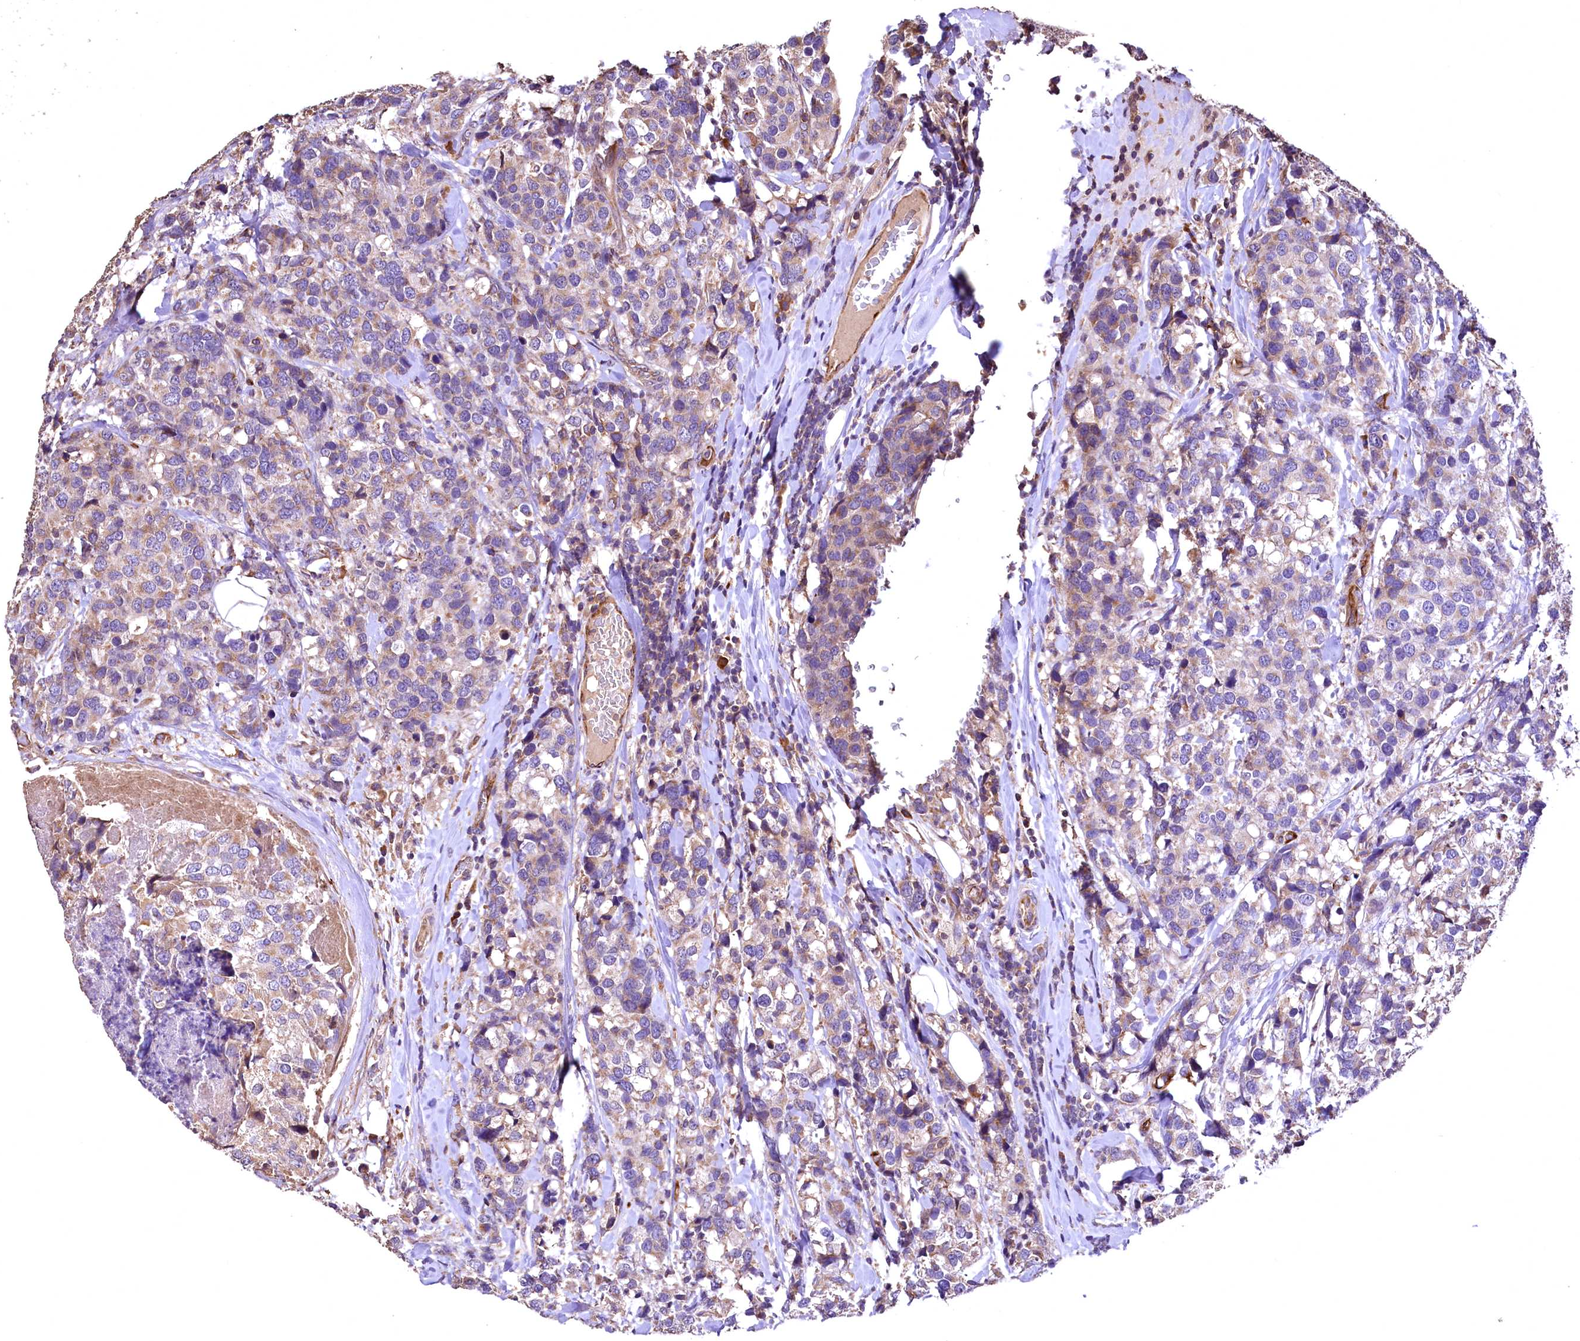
{"staining": {"intensity": "moderate", "quantity": ">75%", "location": "cytoplasmic/membranous"}, "tissue": "breast cancer", "cell_type": "Tumor cells", "image_type": "cancer", "snomed": [{"axis": "morphology", "description": "Lobular carcinoma"}, {"axis": "topography", "description": "Breast"}], "caption": "DAB (3,3'-diaminobenzidine) immunohistochemical staining of breast cancer displays moderate cytoplasmic/membranous protein expression in about >75% of tumor cells. (DAB IHC with brightfield microscopy, high magnification).", "gene": "RASSF1", "patient": {"sex": "female", "age": 59}}